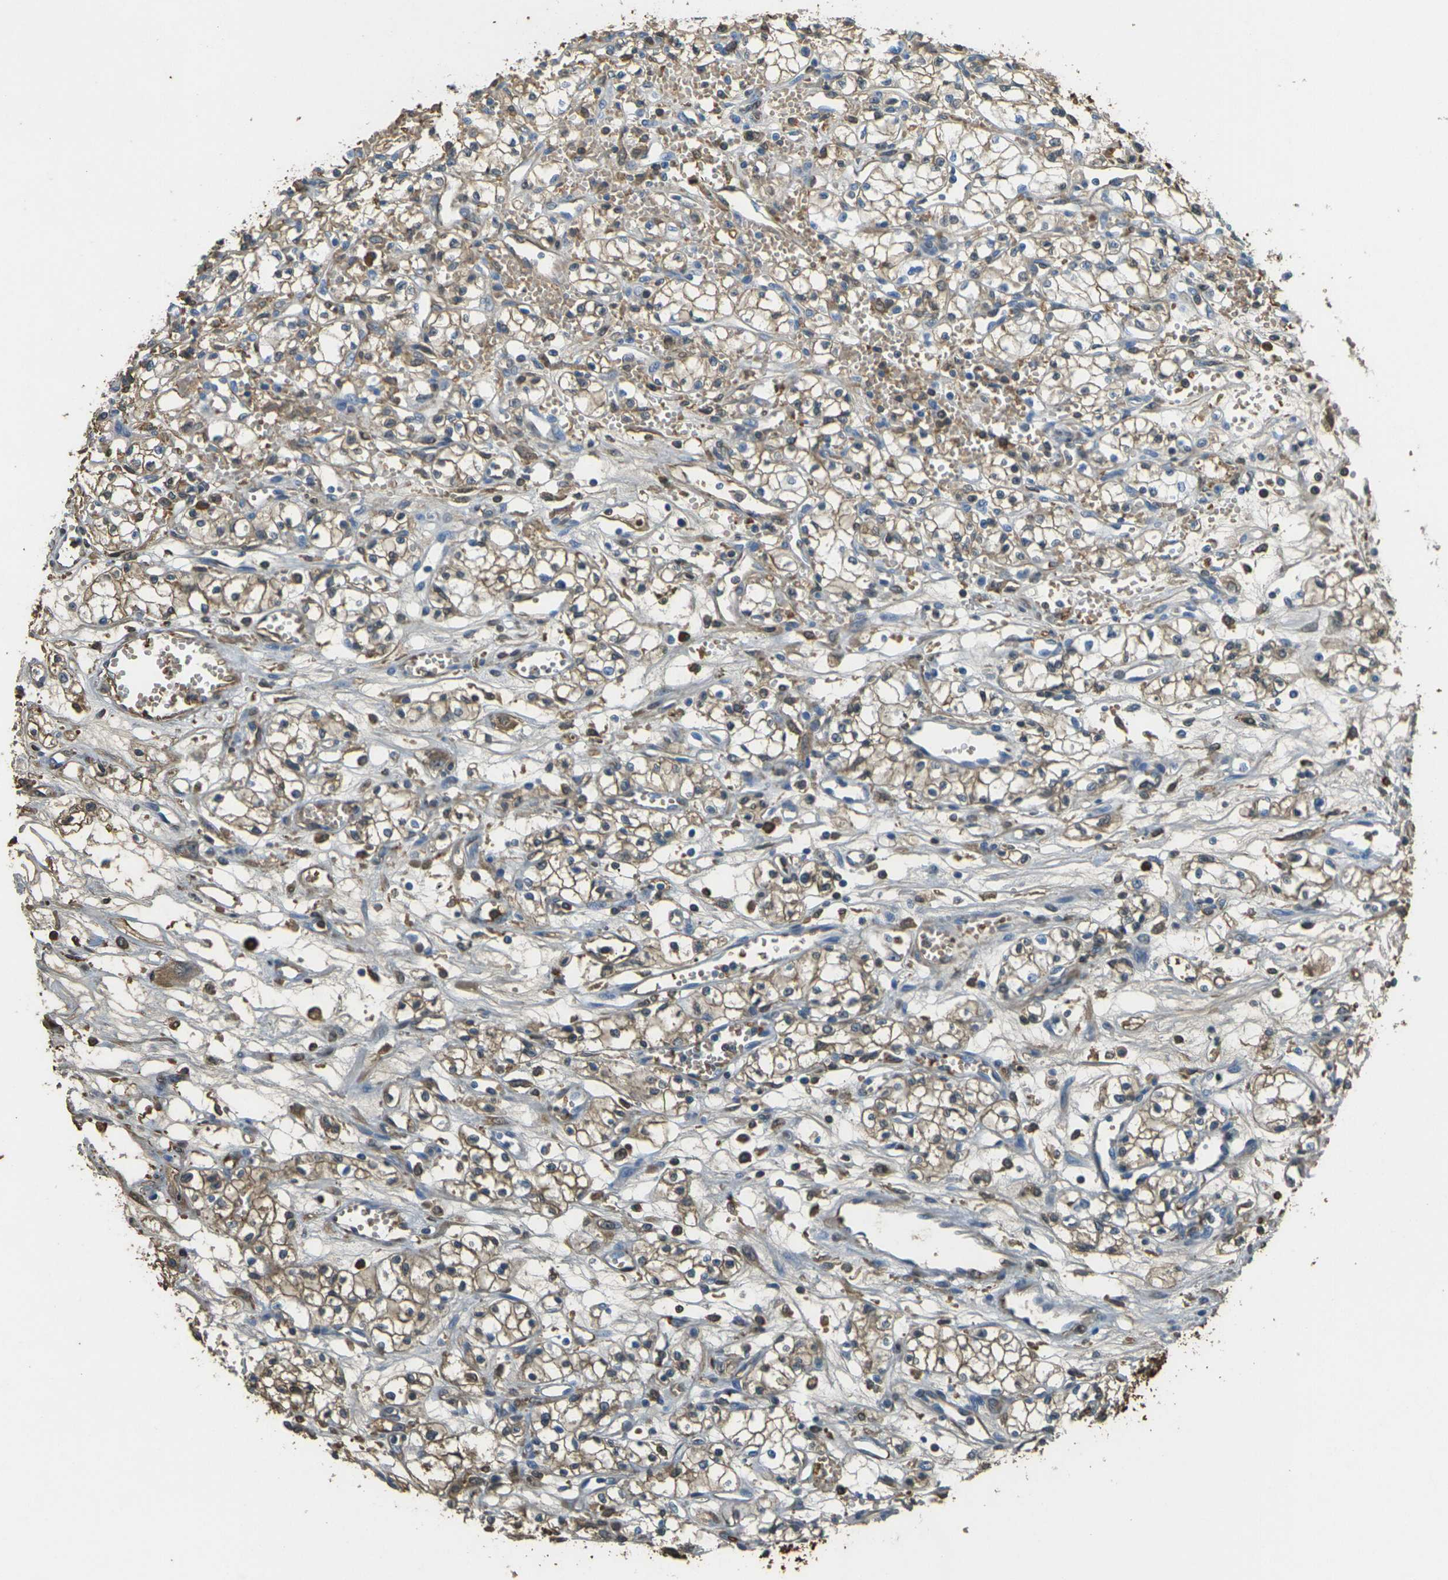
{"staining": {"intensity": "moderate", "quantity": ">75%", "location": "cytoplasmic/membranous"}, "tissue": "renal cancer", "cell_type": "Tumor cells", "image_type": "cancer", "snomed": [{"axis": "morphology", "description": "Normal tissue, NOS"}, {"axis": "morphology", "description": "Adenocarcinoma, NOS"}, {"axis": "topography", "description": "Kidney"}], "caption": "Protein expression analysis of renal cancer (adenocarcinoma) shows moderate cytoplasmic/membranous expression in approximately >75% of tumor cells. Nuclei are stained in blue.", "gene": "HBB", "patient": {"sex": "male", "age": 59}}